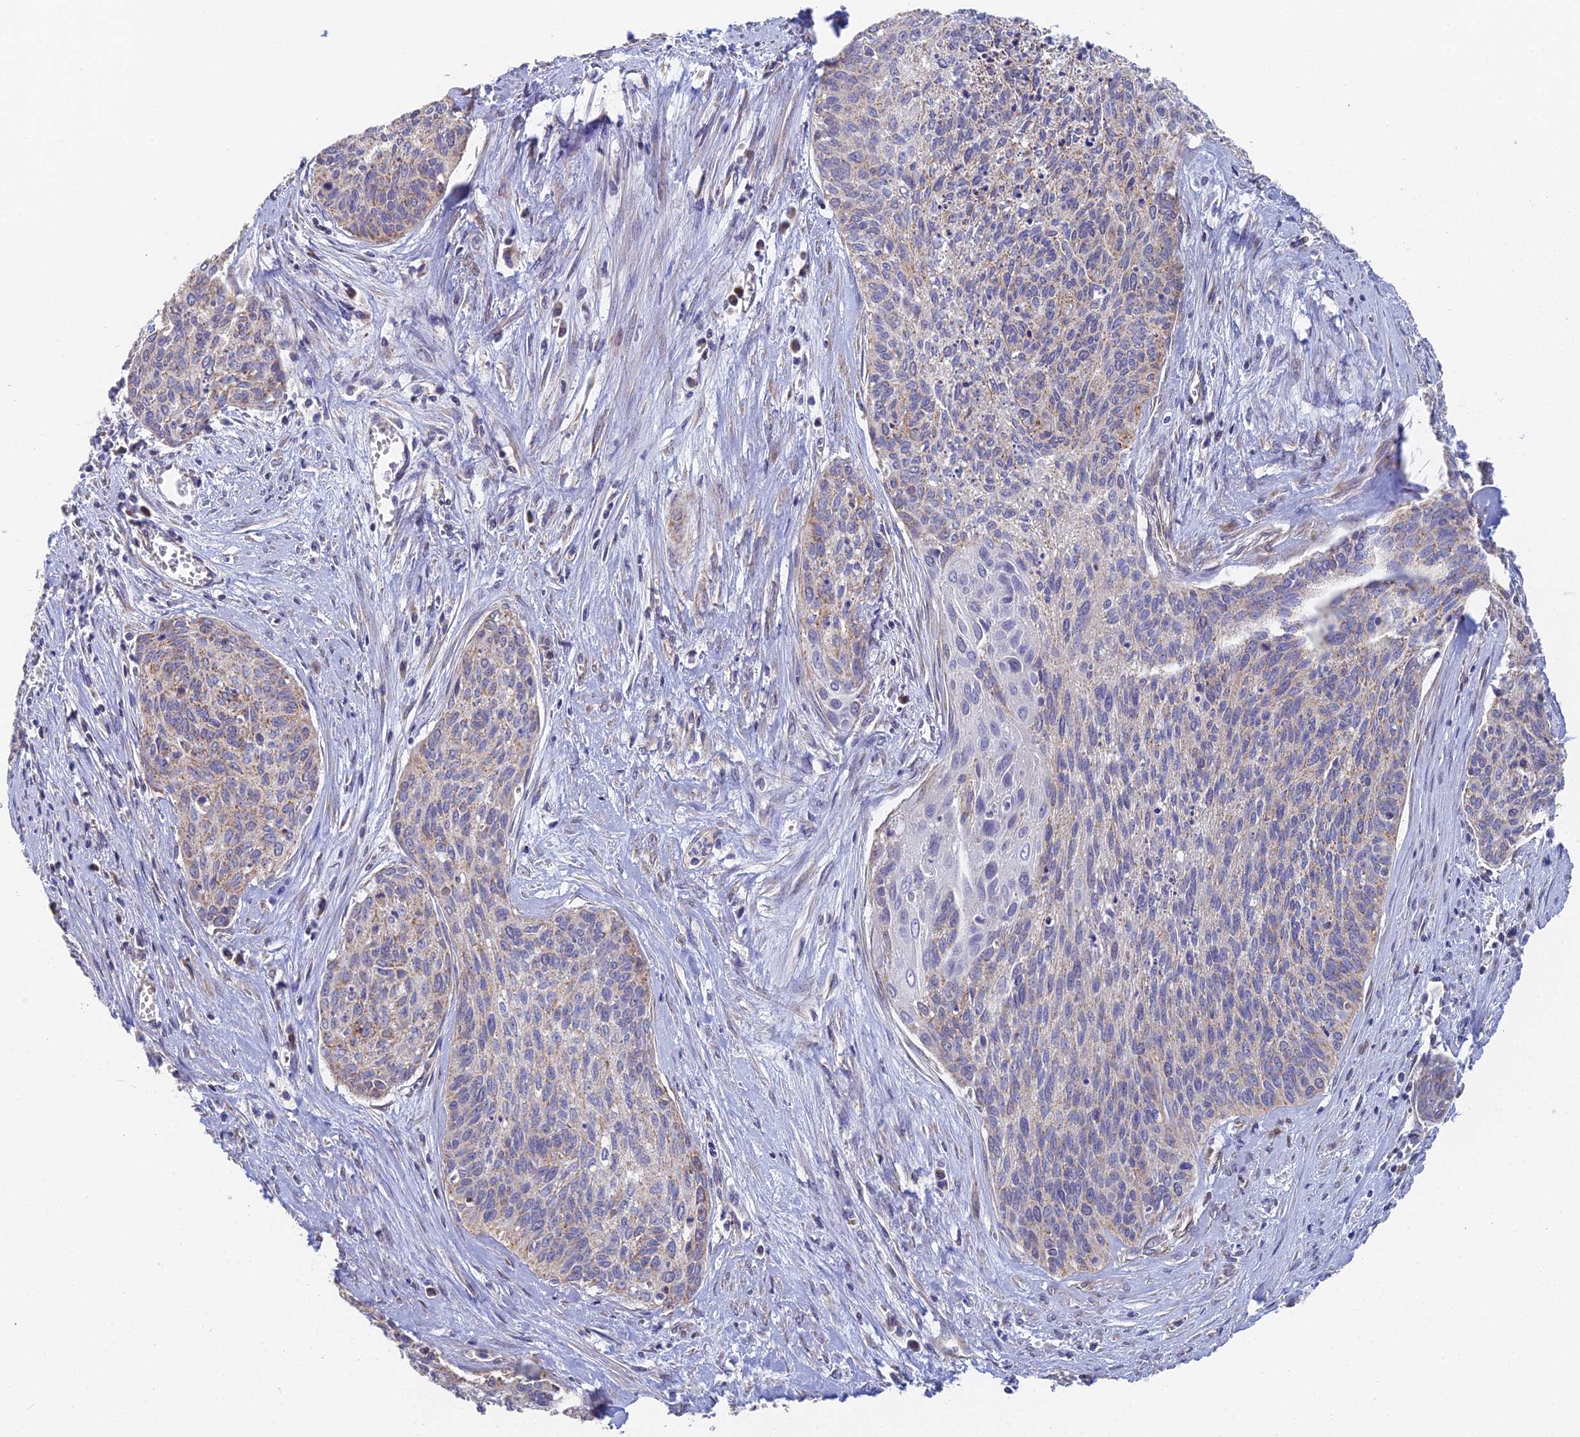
{"staining": {"intensity": "weak", "quantity": "<25%", "location": "cytoplasmic/membranous"}, "tissue": "cervical cancer", "cell_type": "Tumor cells", "image_type": "cancer", "snomed": [{"axis": "morphology", "description": "Squamous cell carcinoma, NOS"}, {"axis": "topography", "description": "Cervix"}], "caption": "DAB (3,3'-diaminobenzidine) immunohistochemical staining of cervical squamous cell carcinoma exhibits no significant expression in tumor cells.", "gene": "ECSIT", "patient": {"sex": "female", "age": 55}}